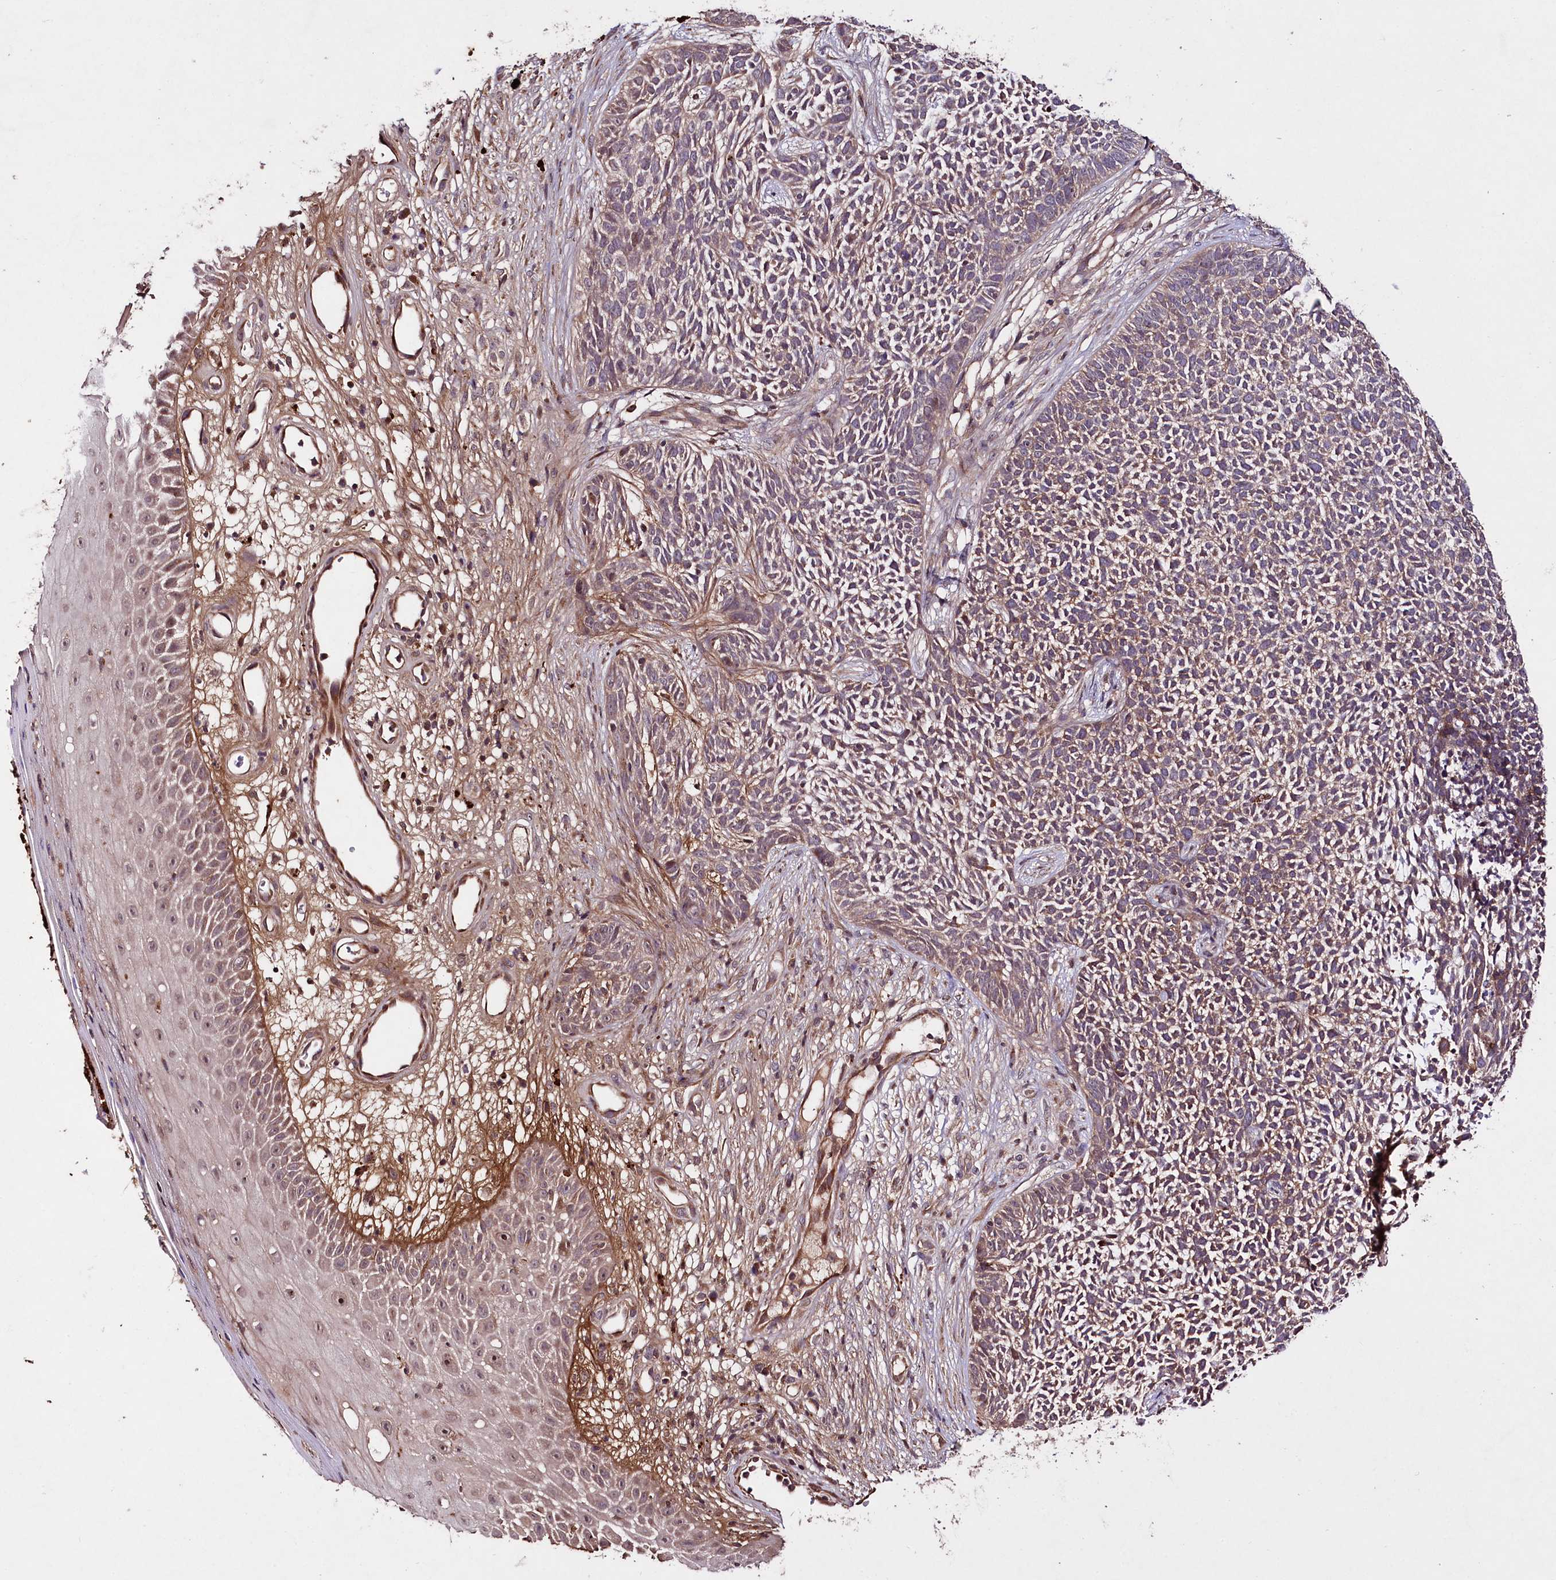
{"staining": {"intensity": "weak", "quantity": ">75%", "location": "cytoplasmic/membranous"}, "tissue": "skin cancer", "cell_type": "Tumor cells", "image_type": "cancer", "snomed": [{"axis": "morphology", "description": "Basal cell carcinoma"}, {"axis": "topography", "description": "Skin"}], "caption": "Skin cancer (basal cell carcinoma) tissue displays weak cytoplasmic/membranous expression in approximately >75% of tumor cells, visualized by immunohistochemistry.", "gene": "TNPO3", "patient": {"sex": "female", "age": 84}}